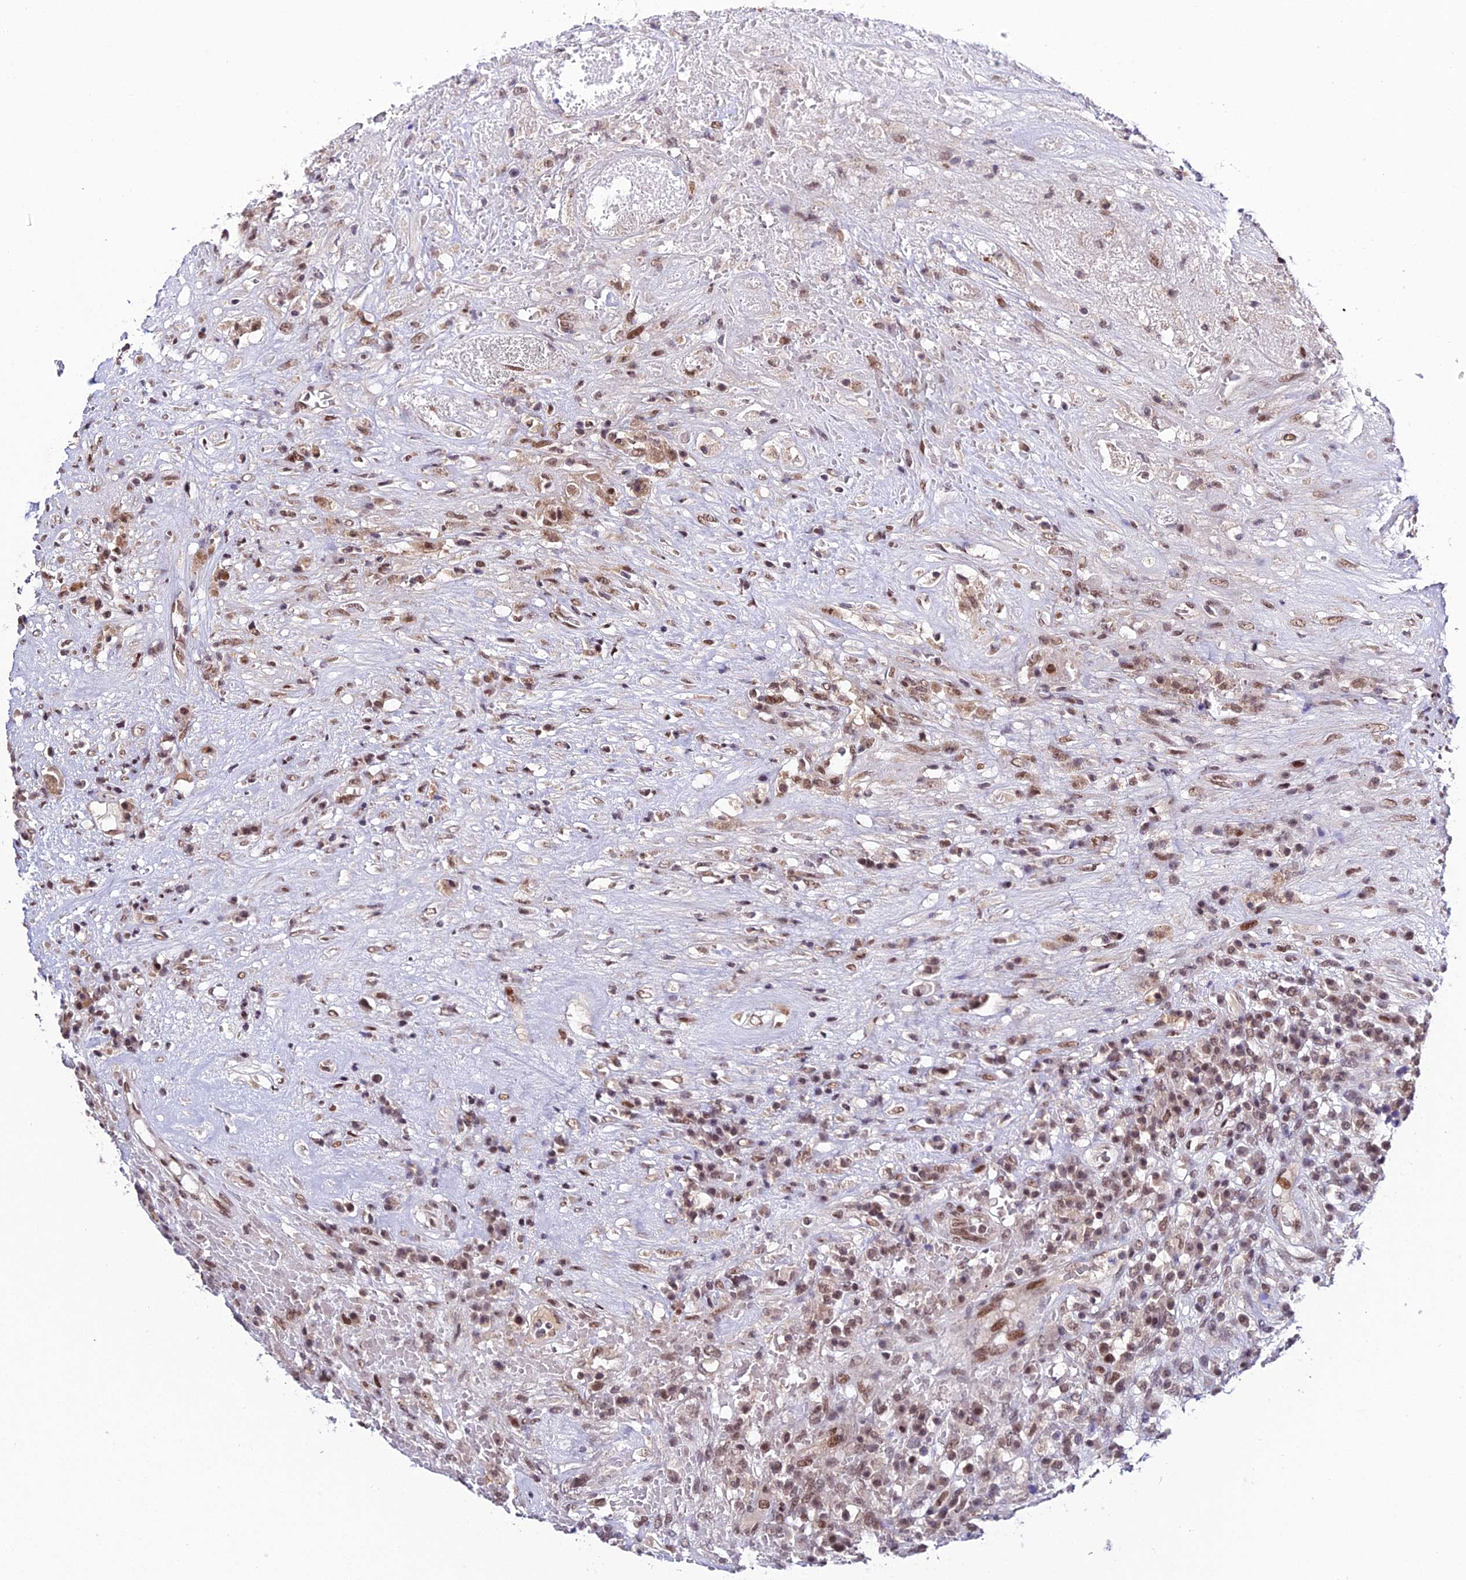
{"staining": {"intensity": "moderate", "quantity": ">75%", "location": "nuclear"}, "tissue": "testis cancer", "cell_type": "Tumor cells", "image_type": "cancer", "snomed": [{"axis": "morphology", "description": "Carcinoma, Embryonal, NOS"}, {"axis": "topography", "description": "Testis"}], "caption": "A brown stain highlights moderate nuclear expression of a protein in human testis embryonal carcinoma tumor cells. The staining is performed using DAB brown chromogen to label protein expression. The nuclei are counter-stained blue using hematoxylin.", "gene": "SYT15", "patient": {"sex": "male", "age": 26}}